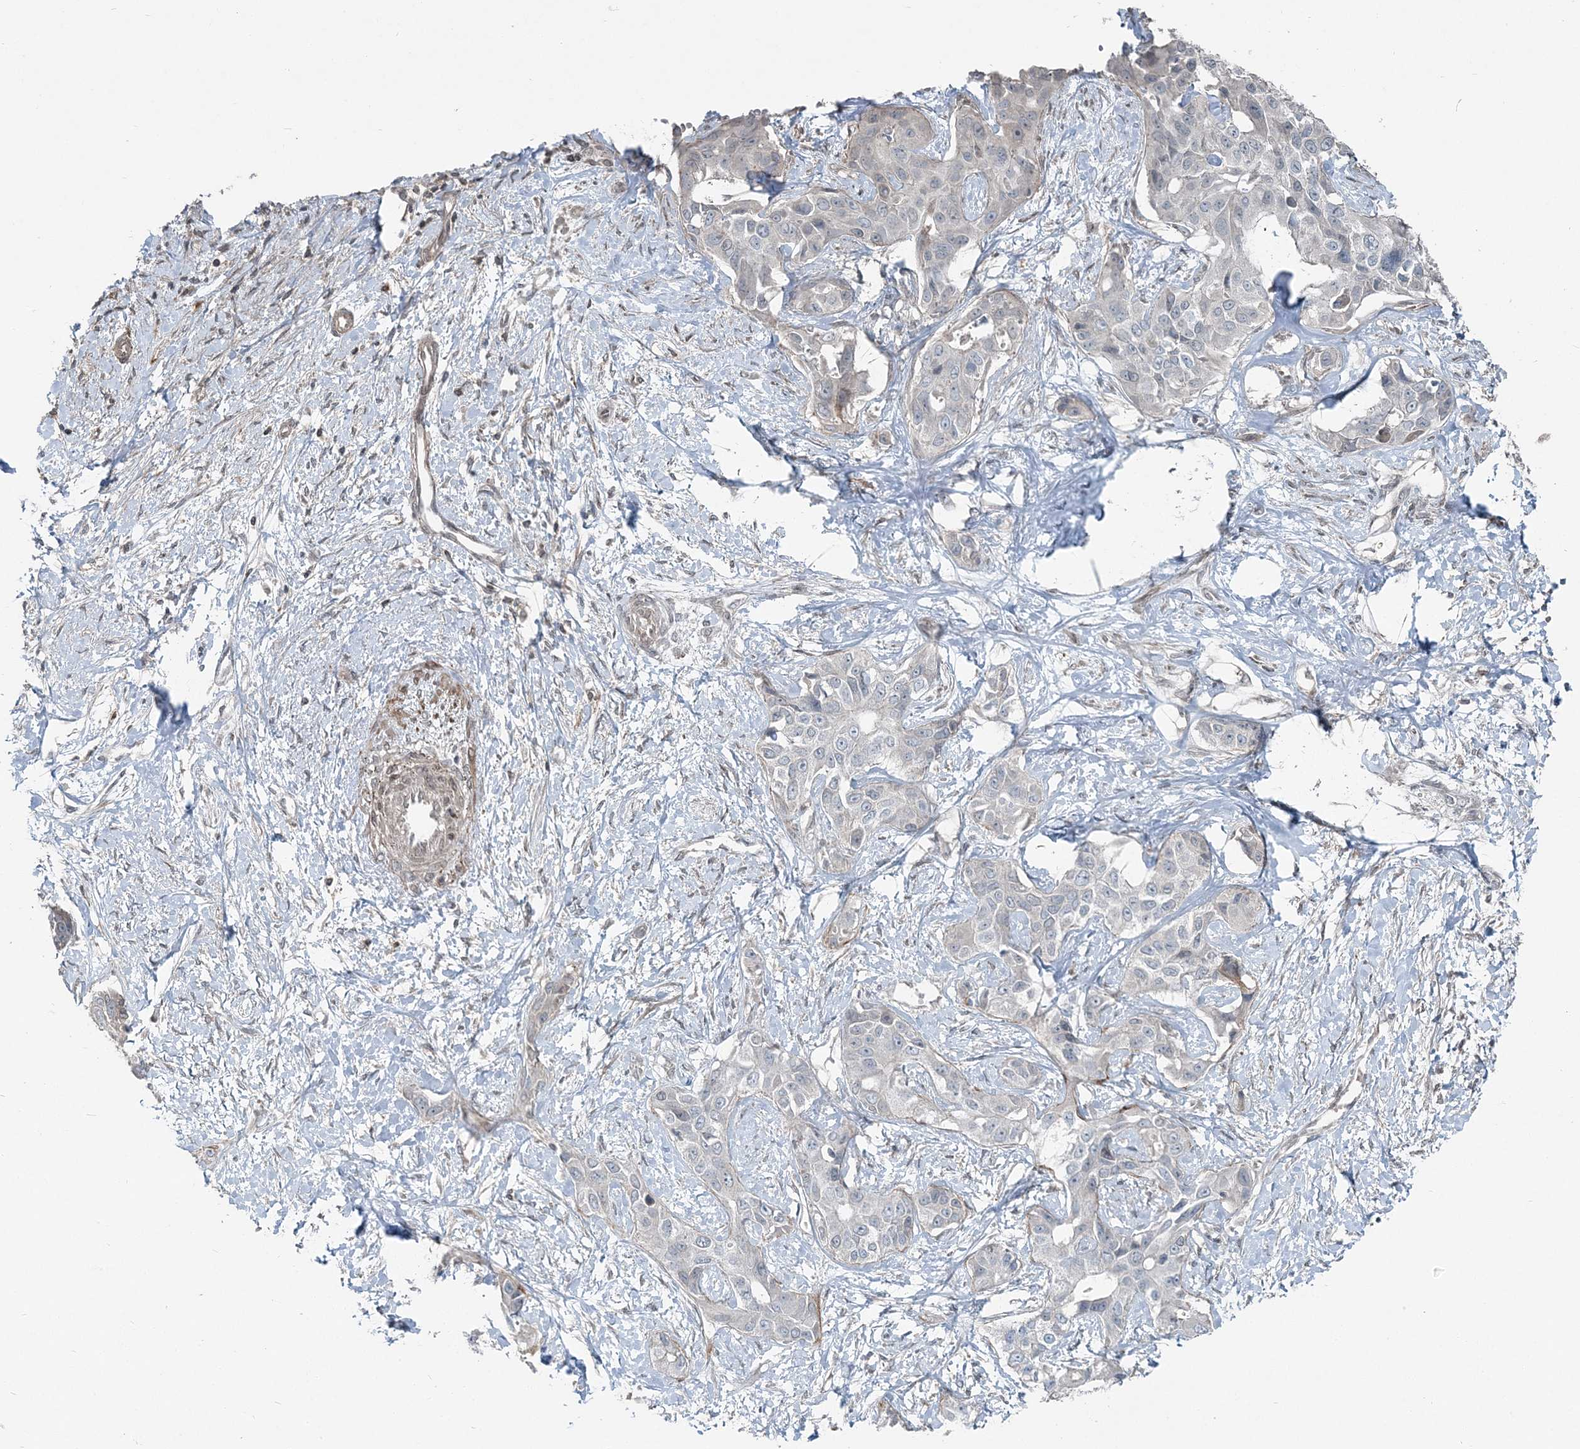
{"staining": {"intensity": "negative", "quantity": "none", "location": "none"}, "tissue": "liver cancer", "cell_type": "Tumor cells", "image_type": "cancer", "snomed": [{"axis": "morphology", "description": "Cholangiocarcinoma"}, {"axis": "topography", "description": "Liver"}], "caption": "DAB immunohistochemical staining of cholangiocarcinoma (liver) demonstrates no significant expression in tumor cells.", "gene": "FBXL17", "patient": {"sex": "male", "age": 59}}